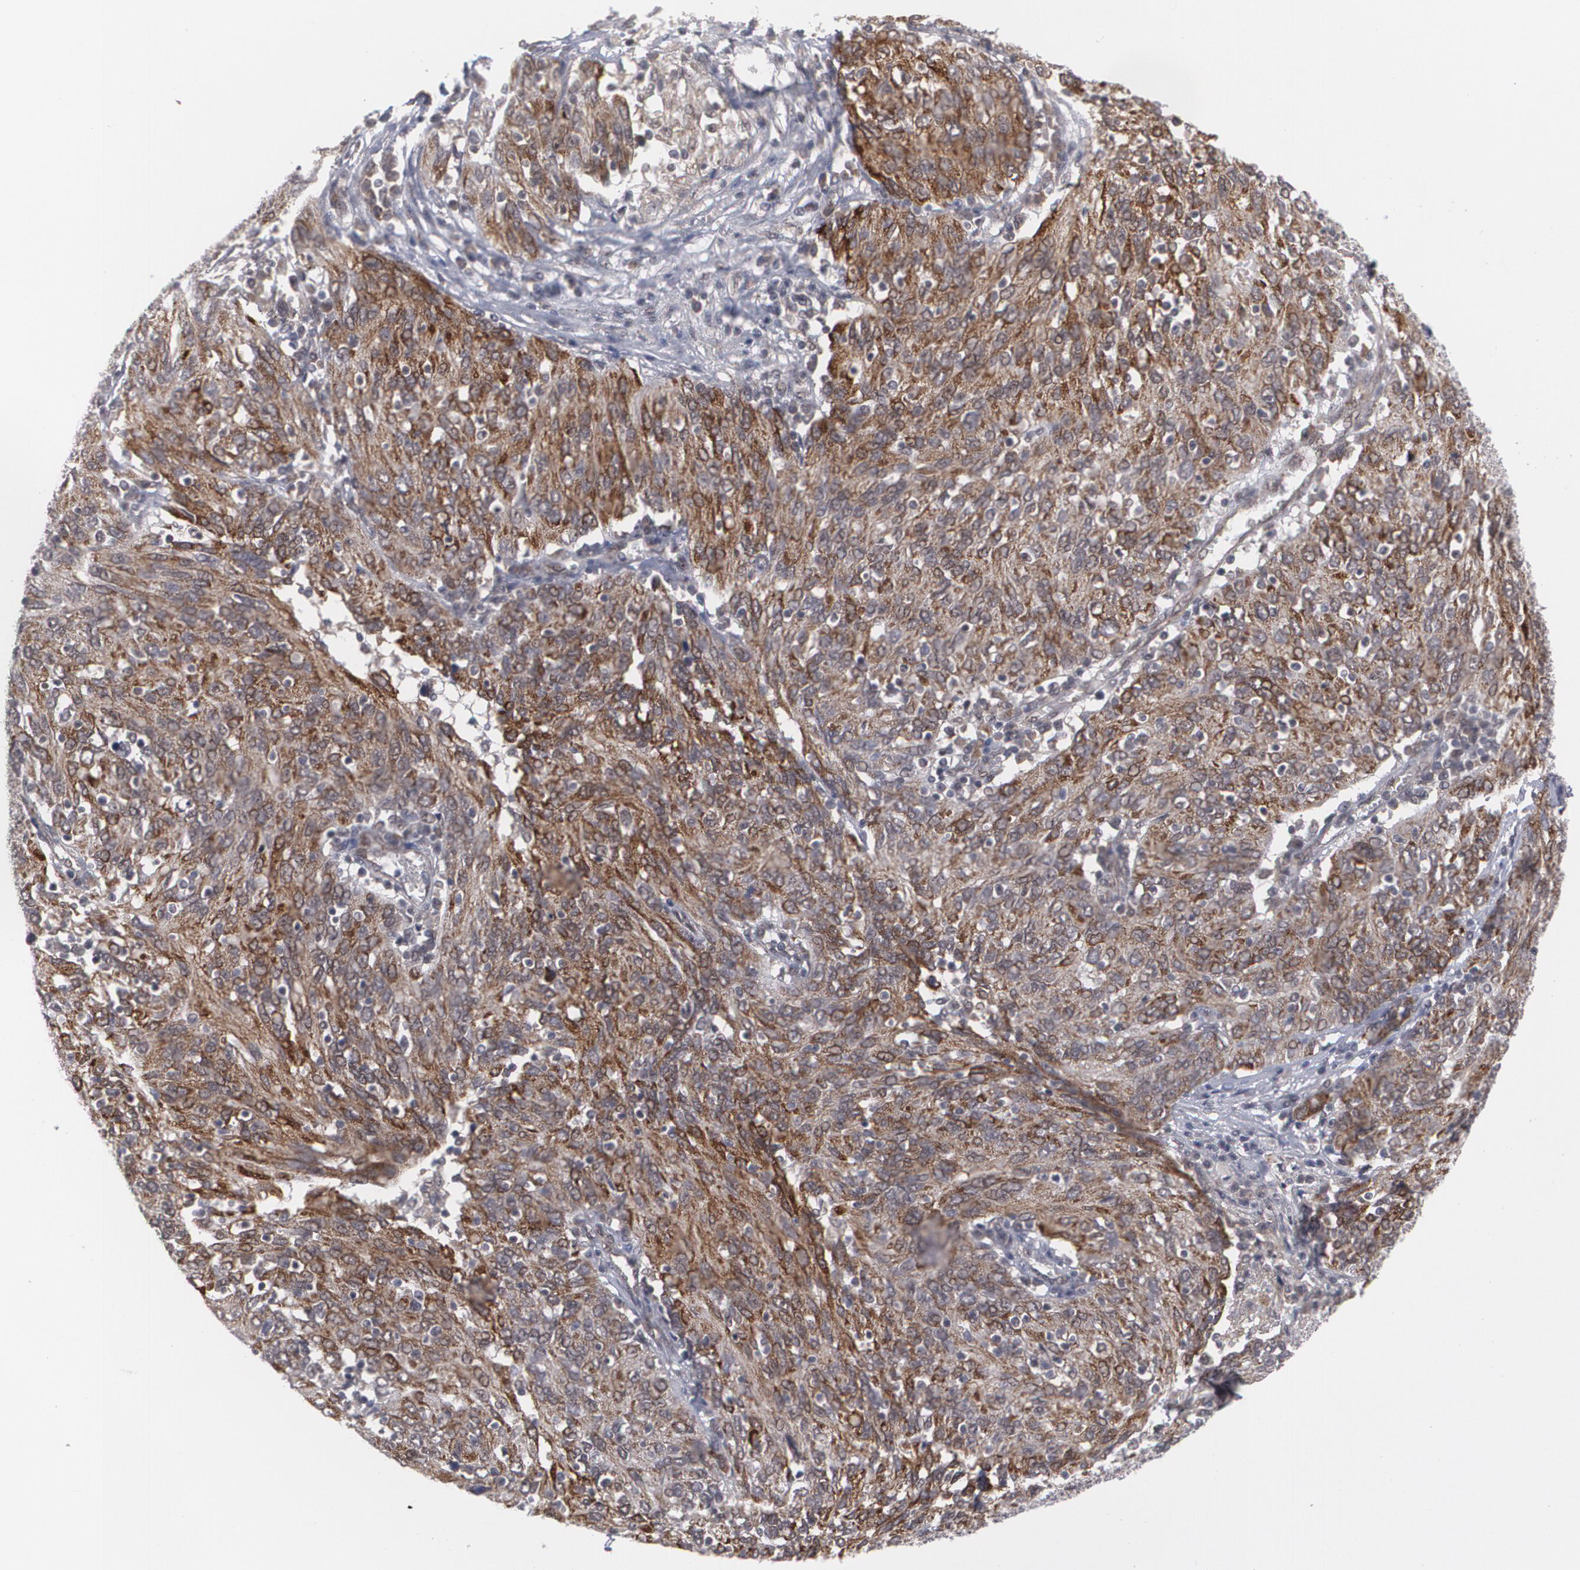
{"staining": {"intensity": "moderate", "quantity": ">75%", "location": "nuclear"}, "tissue": "ovarian cancer", "cell_type": "Tumor cells", "image_type": "cancer", "snomed": [{"axis": "morphology", "description": "Carcinoma, endometroid"}, {"axis": "topography", "description": "Ovary"}], "caption": "High-magnification brightfield microscopy of ovarian cancer stained with DAB (3,3'-diaminobenzidine) (brown) and counterstained with hematoxylin (blue). tumor cells exhibit moderate nuclear positivity is appreciated in about>75% of cells. (DAB (3,3'-diaminobenzidine) IHC, brown staining for protein, blue staining for nuclei).", "gene": "INTS6", "patient": {"sex": "female", "age": 50}}